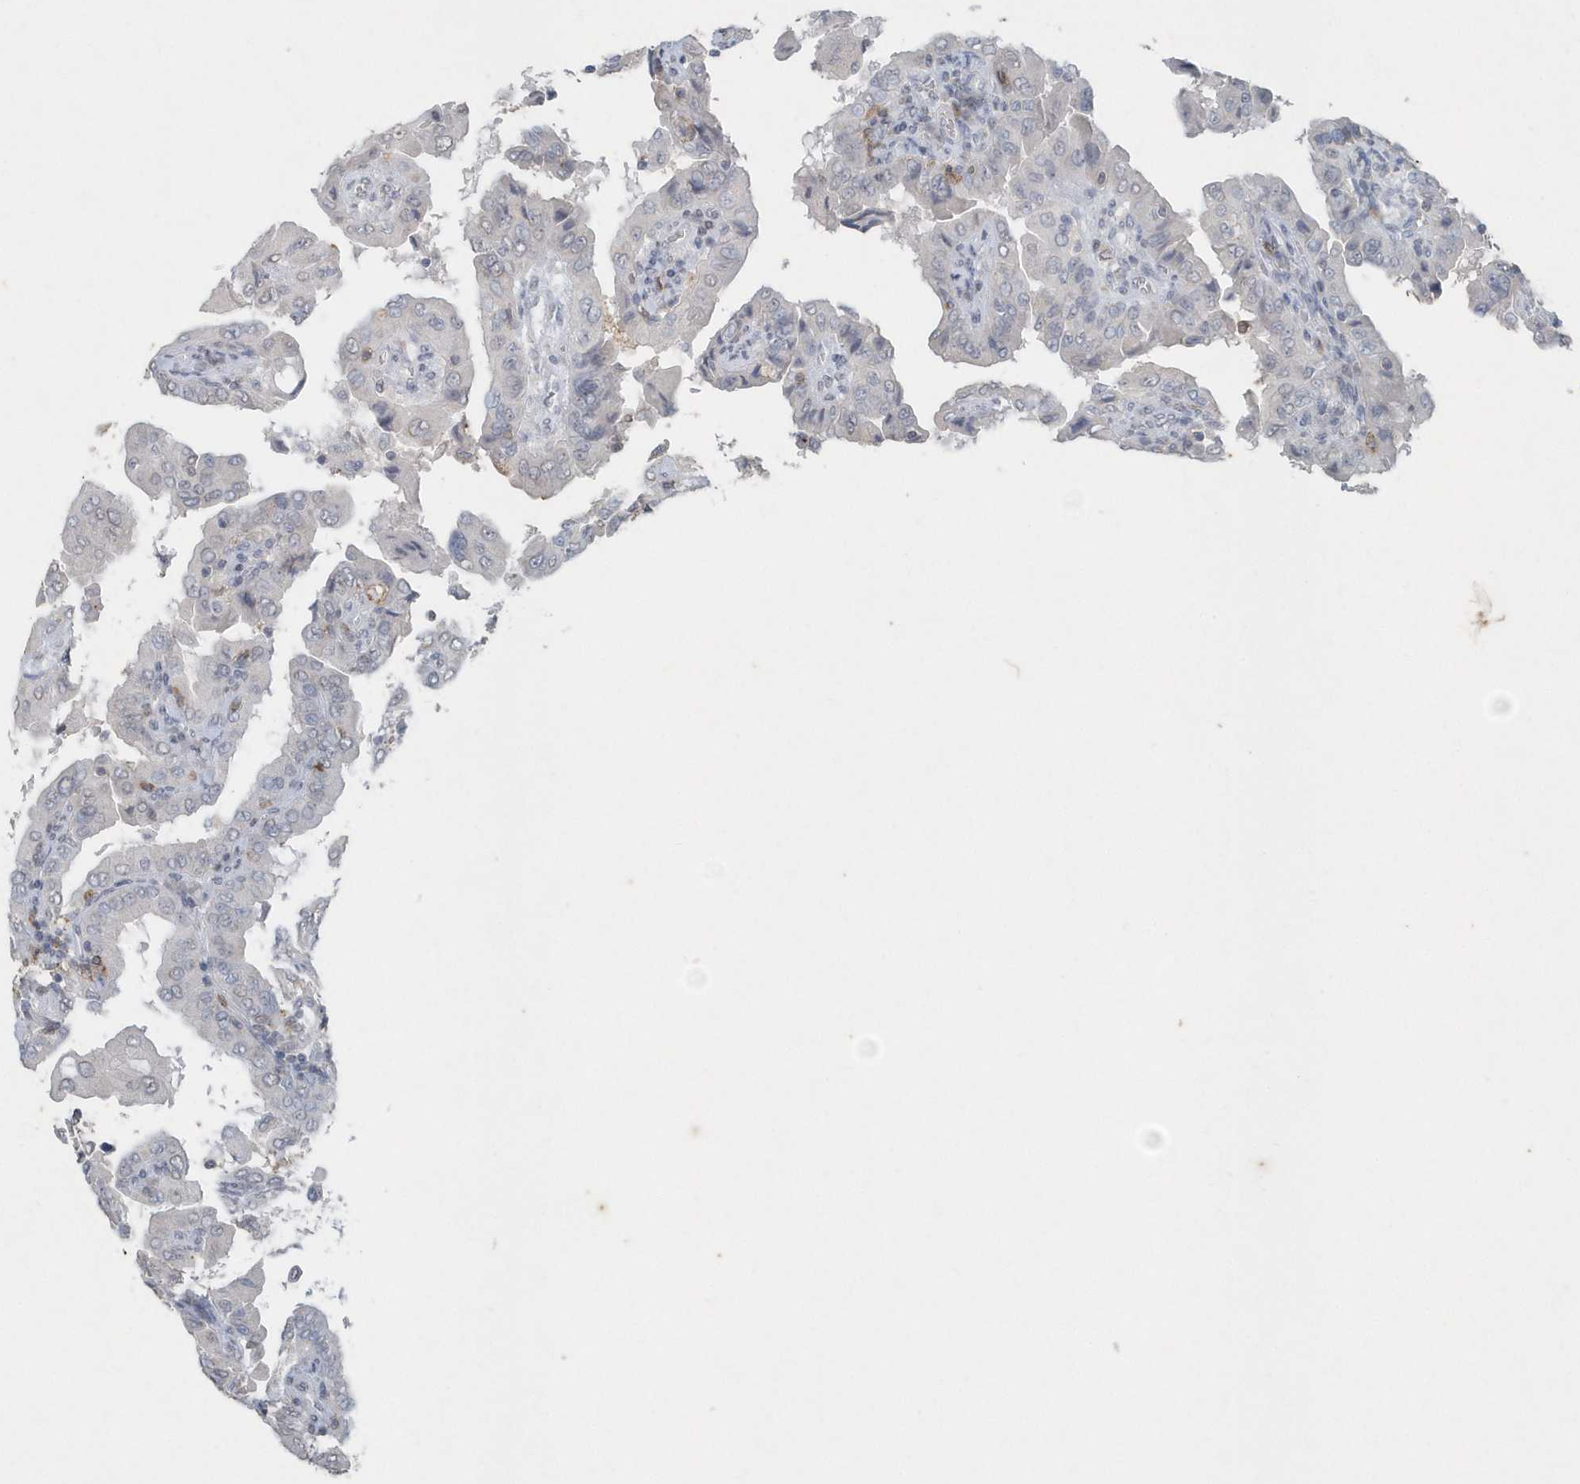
{"staining": {"intensity": "negative", "quantity": "none", "location": "none"}, "tissue": "thyroid cancer", "cell_type": "Tumor cells", "image_type": "cancer", "snomed": [{"axis": "morphology", "description": "Papillary adenocarcinoma, NOS"}, {"axis": "topography", "description": "Thyroid gland"}], "caption": "An image of thyroid cancer stained for a protein displays no brown staining in tumor cells. (DAB immunohistochemistry visualized using brightfield microscopy, high magnification).", "gene": "PDCD1", "patient": {"sex": "male", "age": 33}}